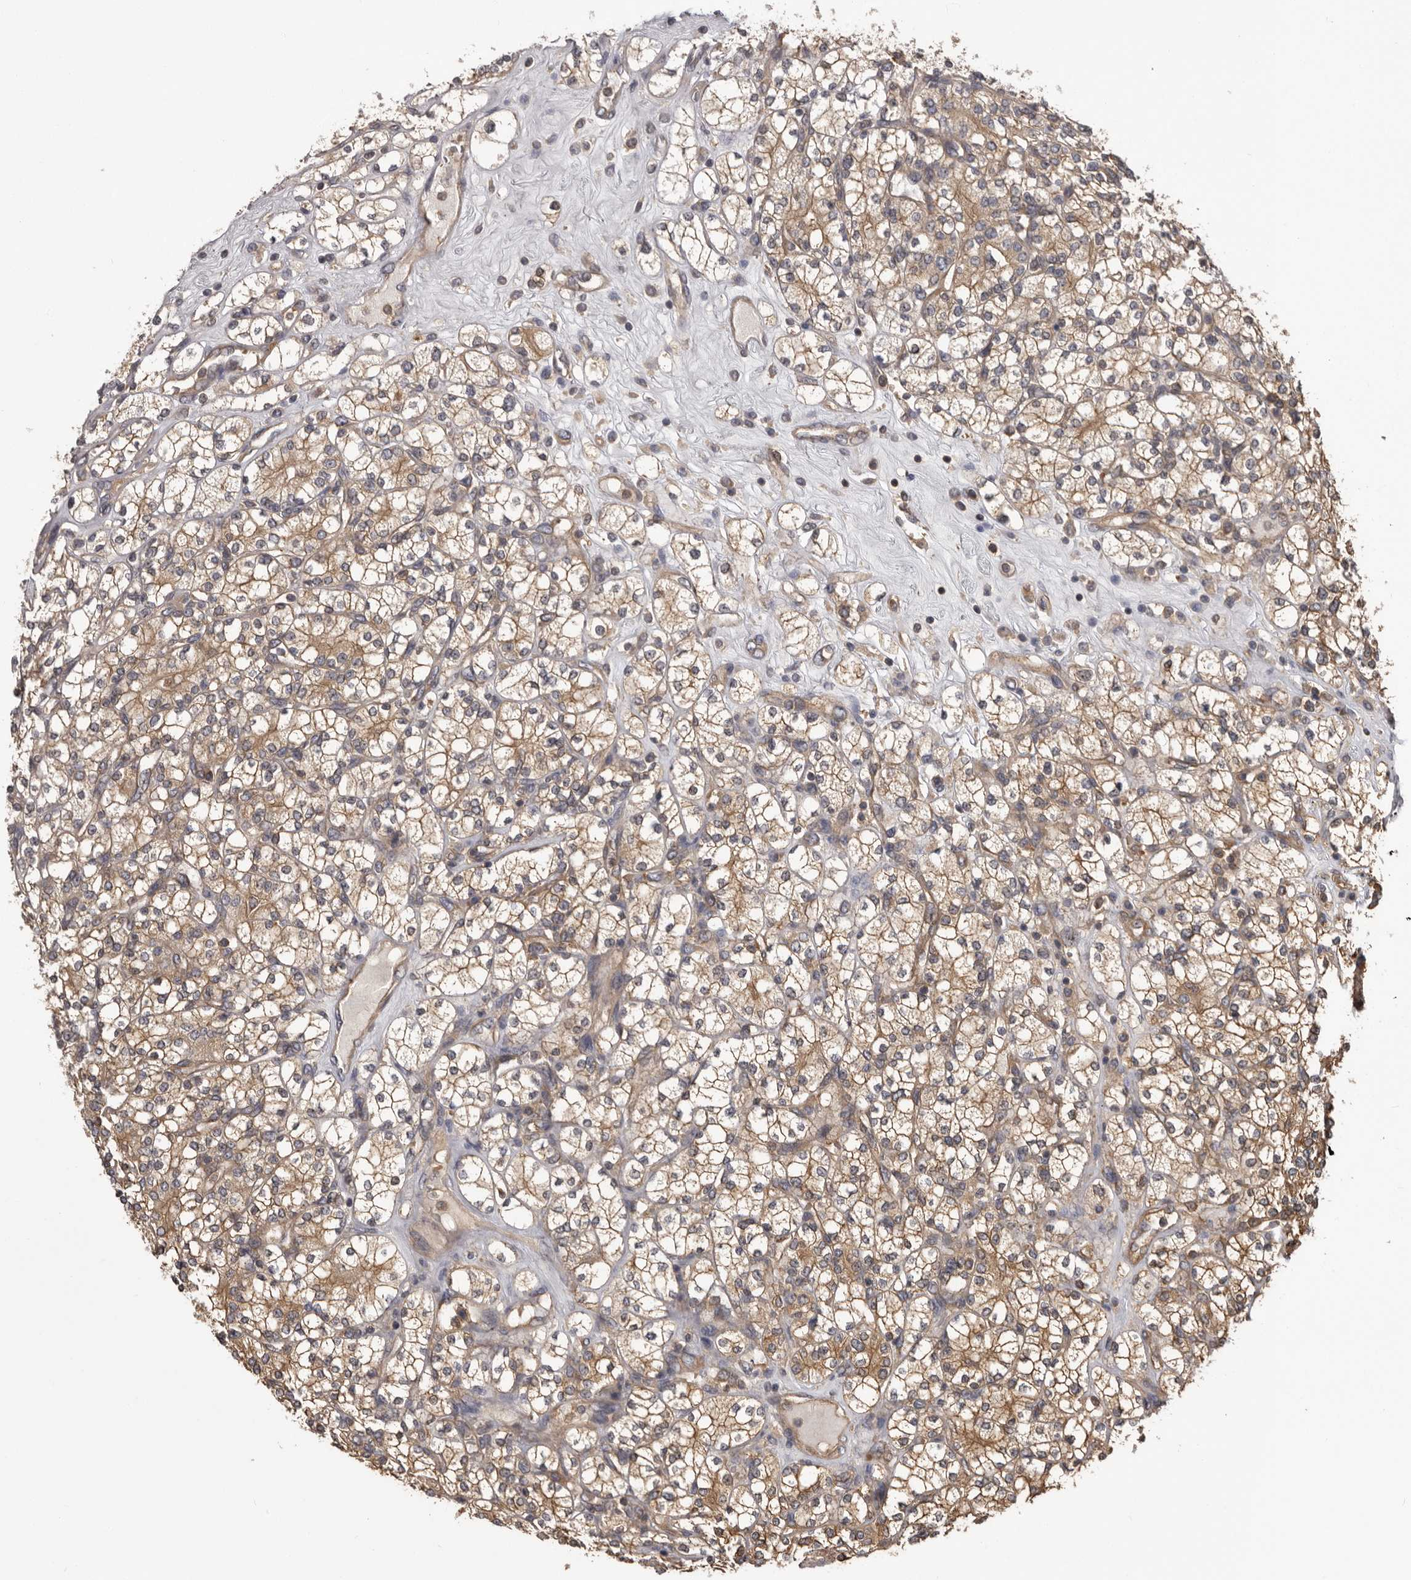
{"staining": {"intensity": "weak", "quantity": ">75%", "location": "cytoplasmic/membranous"}, "tissue": "renal cancer", "cell_type": "Tumor cells", "image_type": "cancer", "snomed": [{"axis": "morphology", "description": "Adenocarcinoma, NOS"}, {"axis": "topography", "description": "Kidney"}], "caption": "A brown stain labels weak cytoplasmic/membranous staining of a protein in renal cancer (adenocarcinoma) tumor cells. Nuclei are stained in blue.", "gene": "DARS1", "patient": {"sex": "male", "age": 77}}